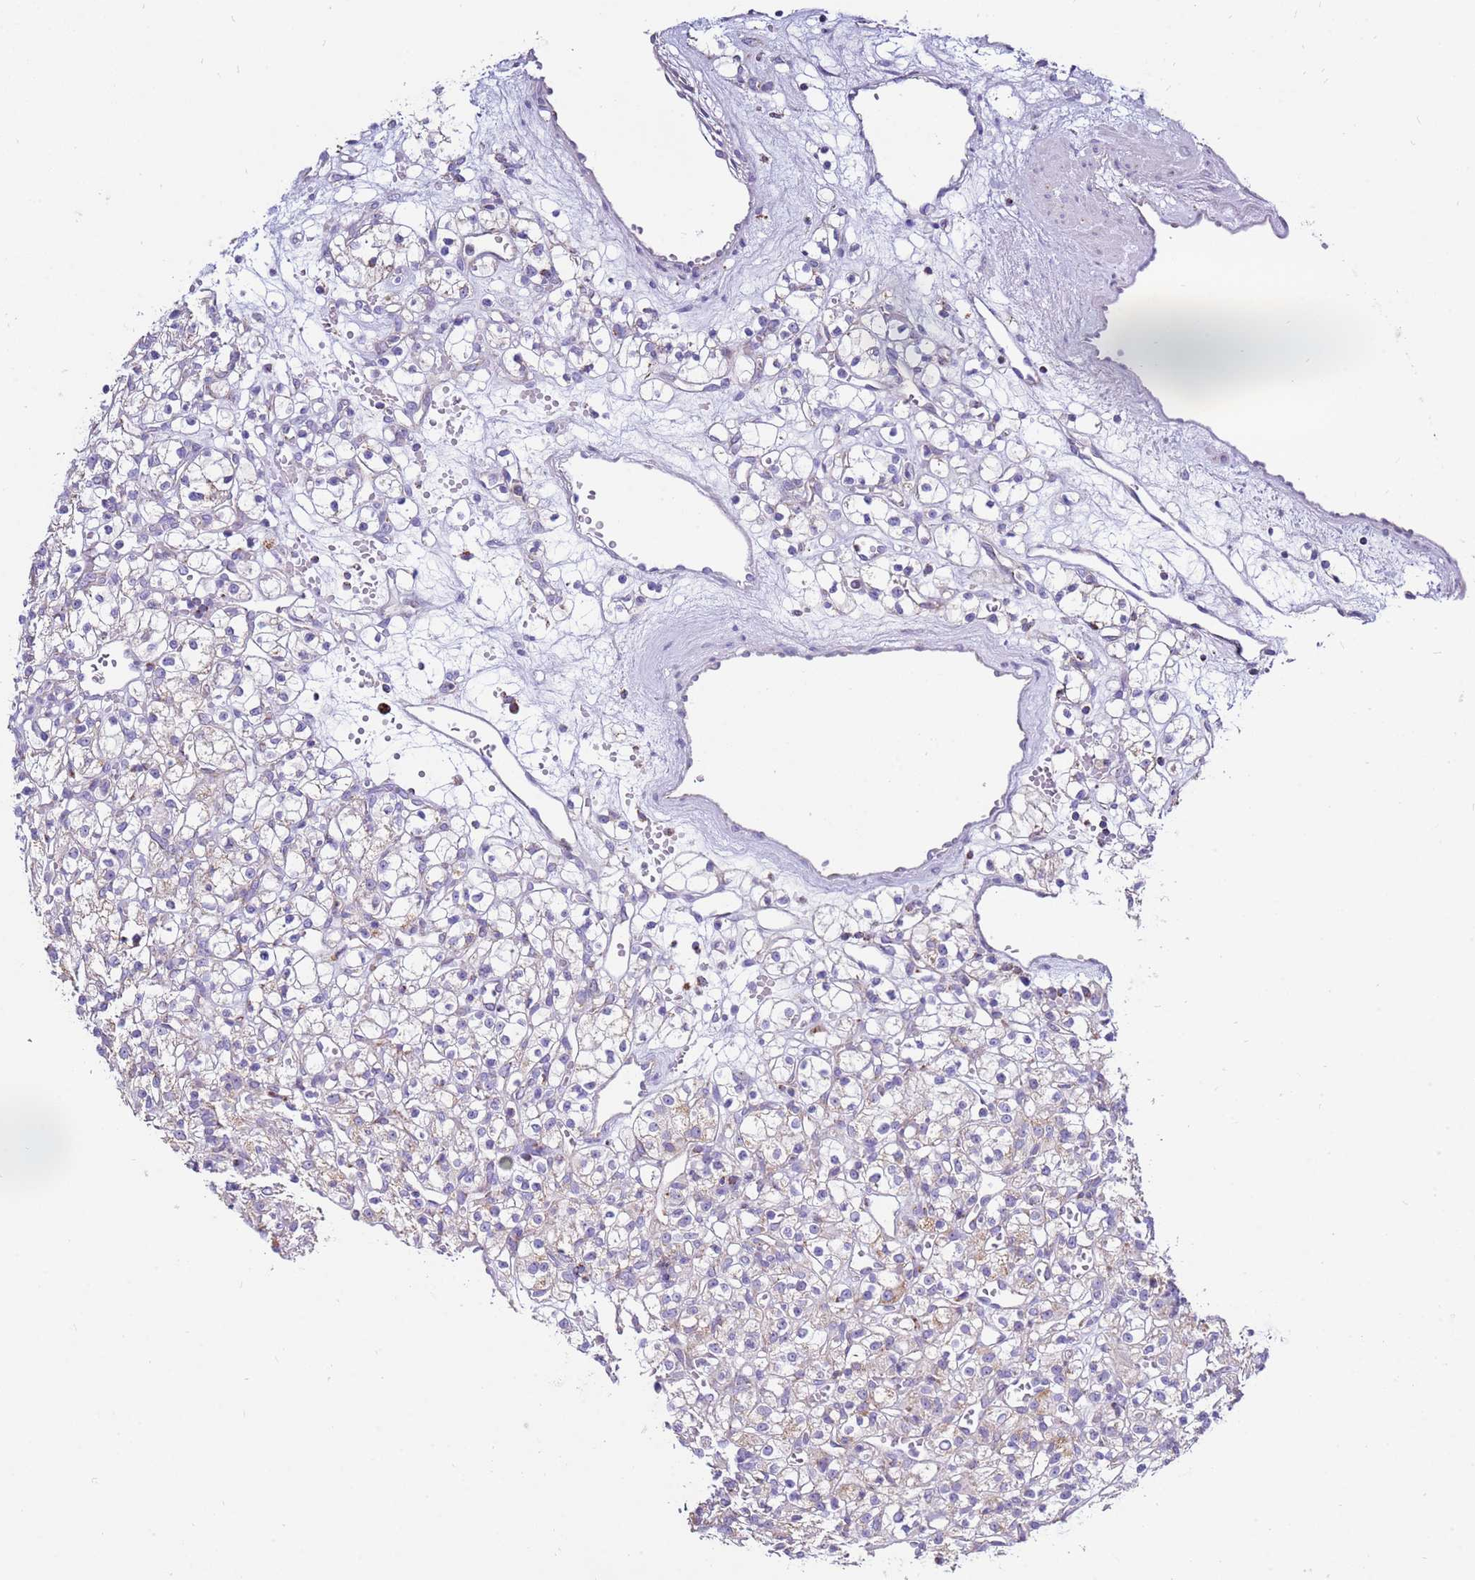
{"staining": {"intensity": "weak", "quantity": "<25%", "location": "cytoplasmic/membranous"}, "tissue": "renal cancer", "cell_type": "Tumor cells", "image_type": "cancer", "snomed": [{"axis": "morphology", "description": "Adenocarcinoma, NOS"}, {"axis": "topography", "description": "Kidney"}], "caption": "Immunohistochemical staining of adenocarcinoma (renal) demonstrates no significant positivity in tumor cells.", "gene": "IGF1R", "patient": {"sex": "female", "age": 59}}